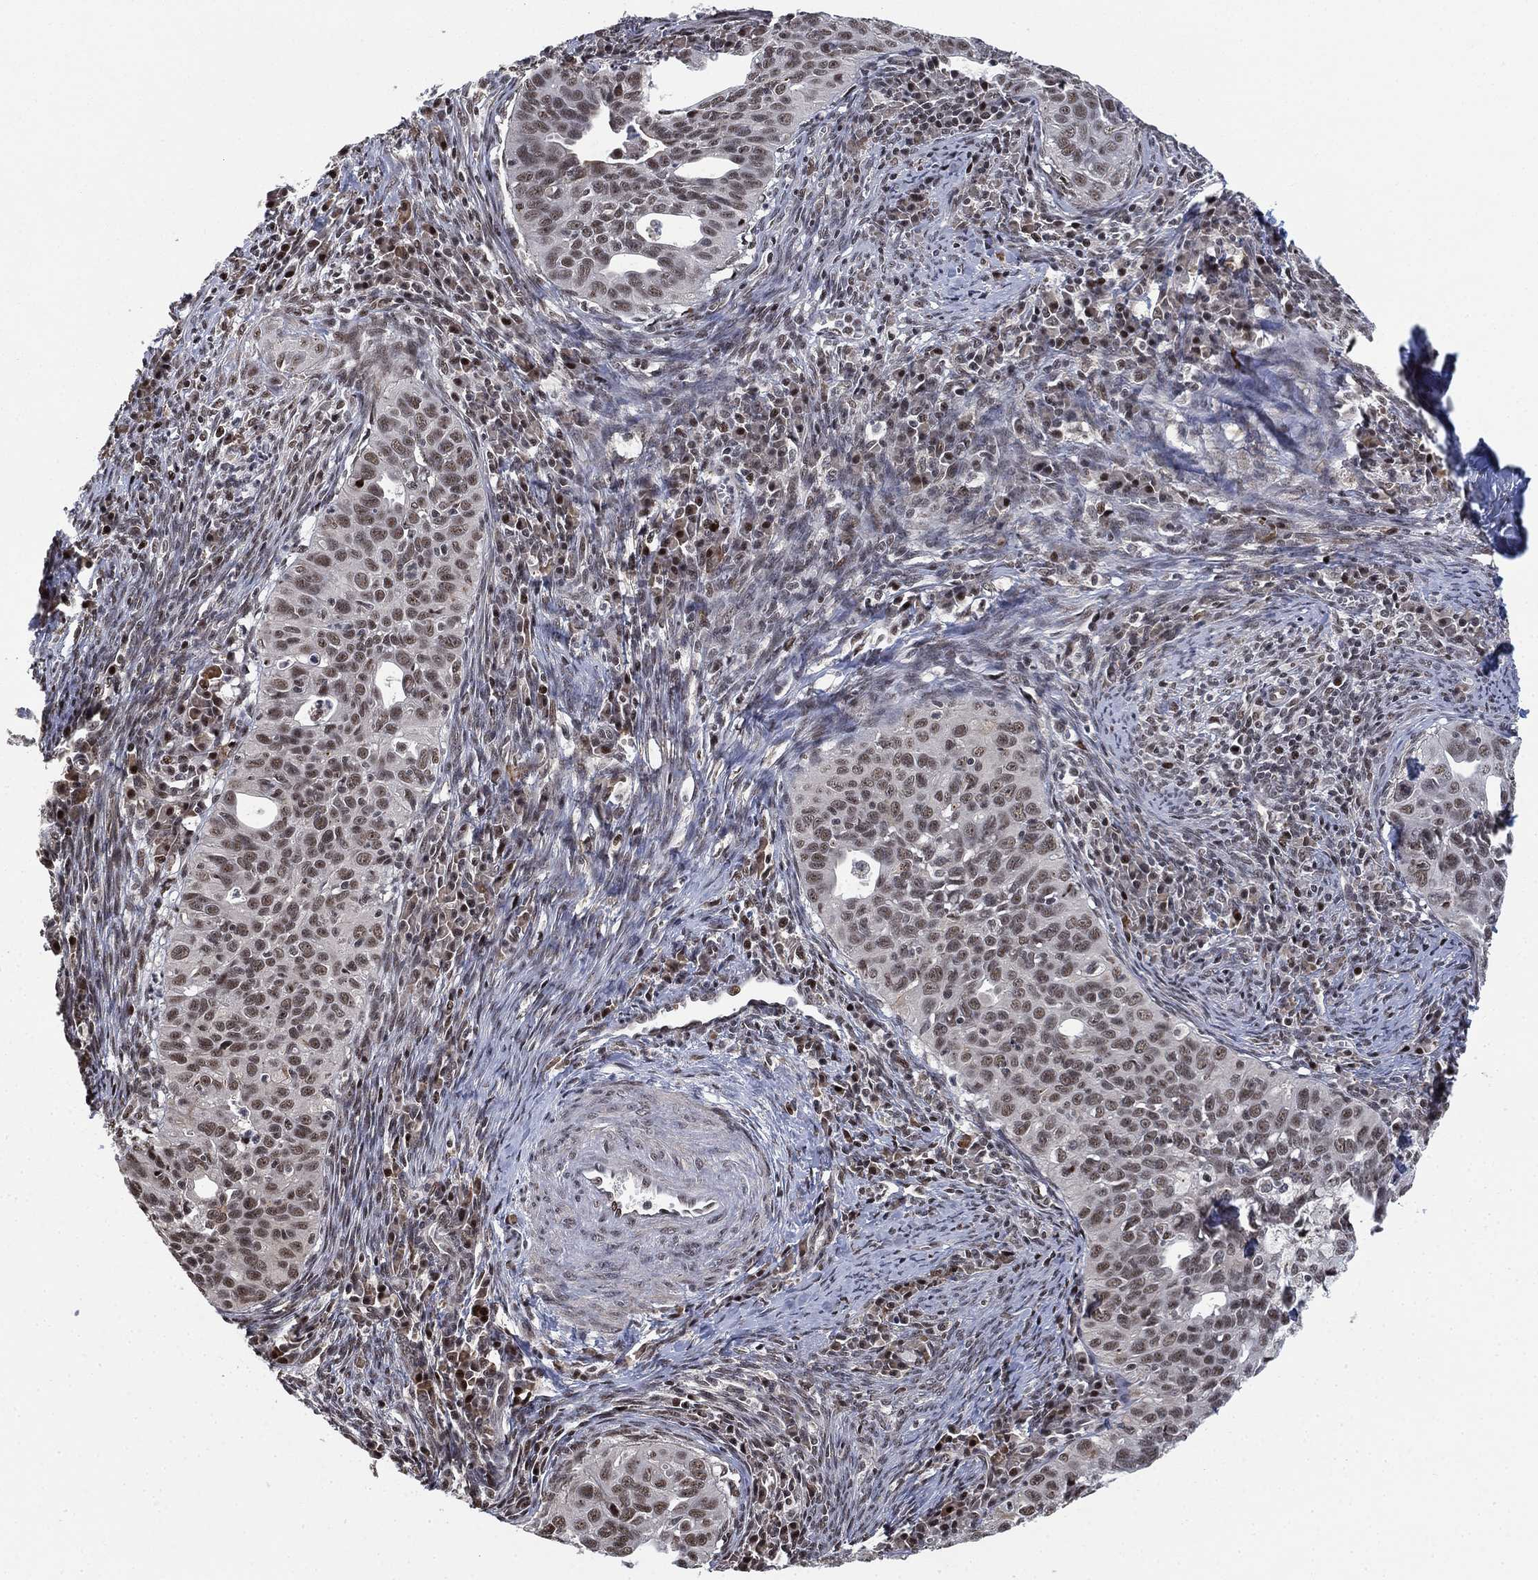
{"staining": {"intensity": "weak", "quantity": "25%-75%", "location": "nuclear"}, "tissue": "cervical cancer", "cell_type": "Tumor cells", "image_type": "cancer", "snomed": [{"axis": "morphology", "description": "Squamous cell carcinoma, NOS"}, {"axis": "topography", "description": "Cervix"}], "caption": "A low amount of weak nuclear positivity is identified in about 25%-75% of tumor cells in cervical cancer tissue.", "gene": "ZSCAN30", "patient": {"sex": "female", "age": 26}}